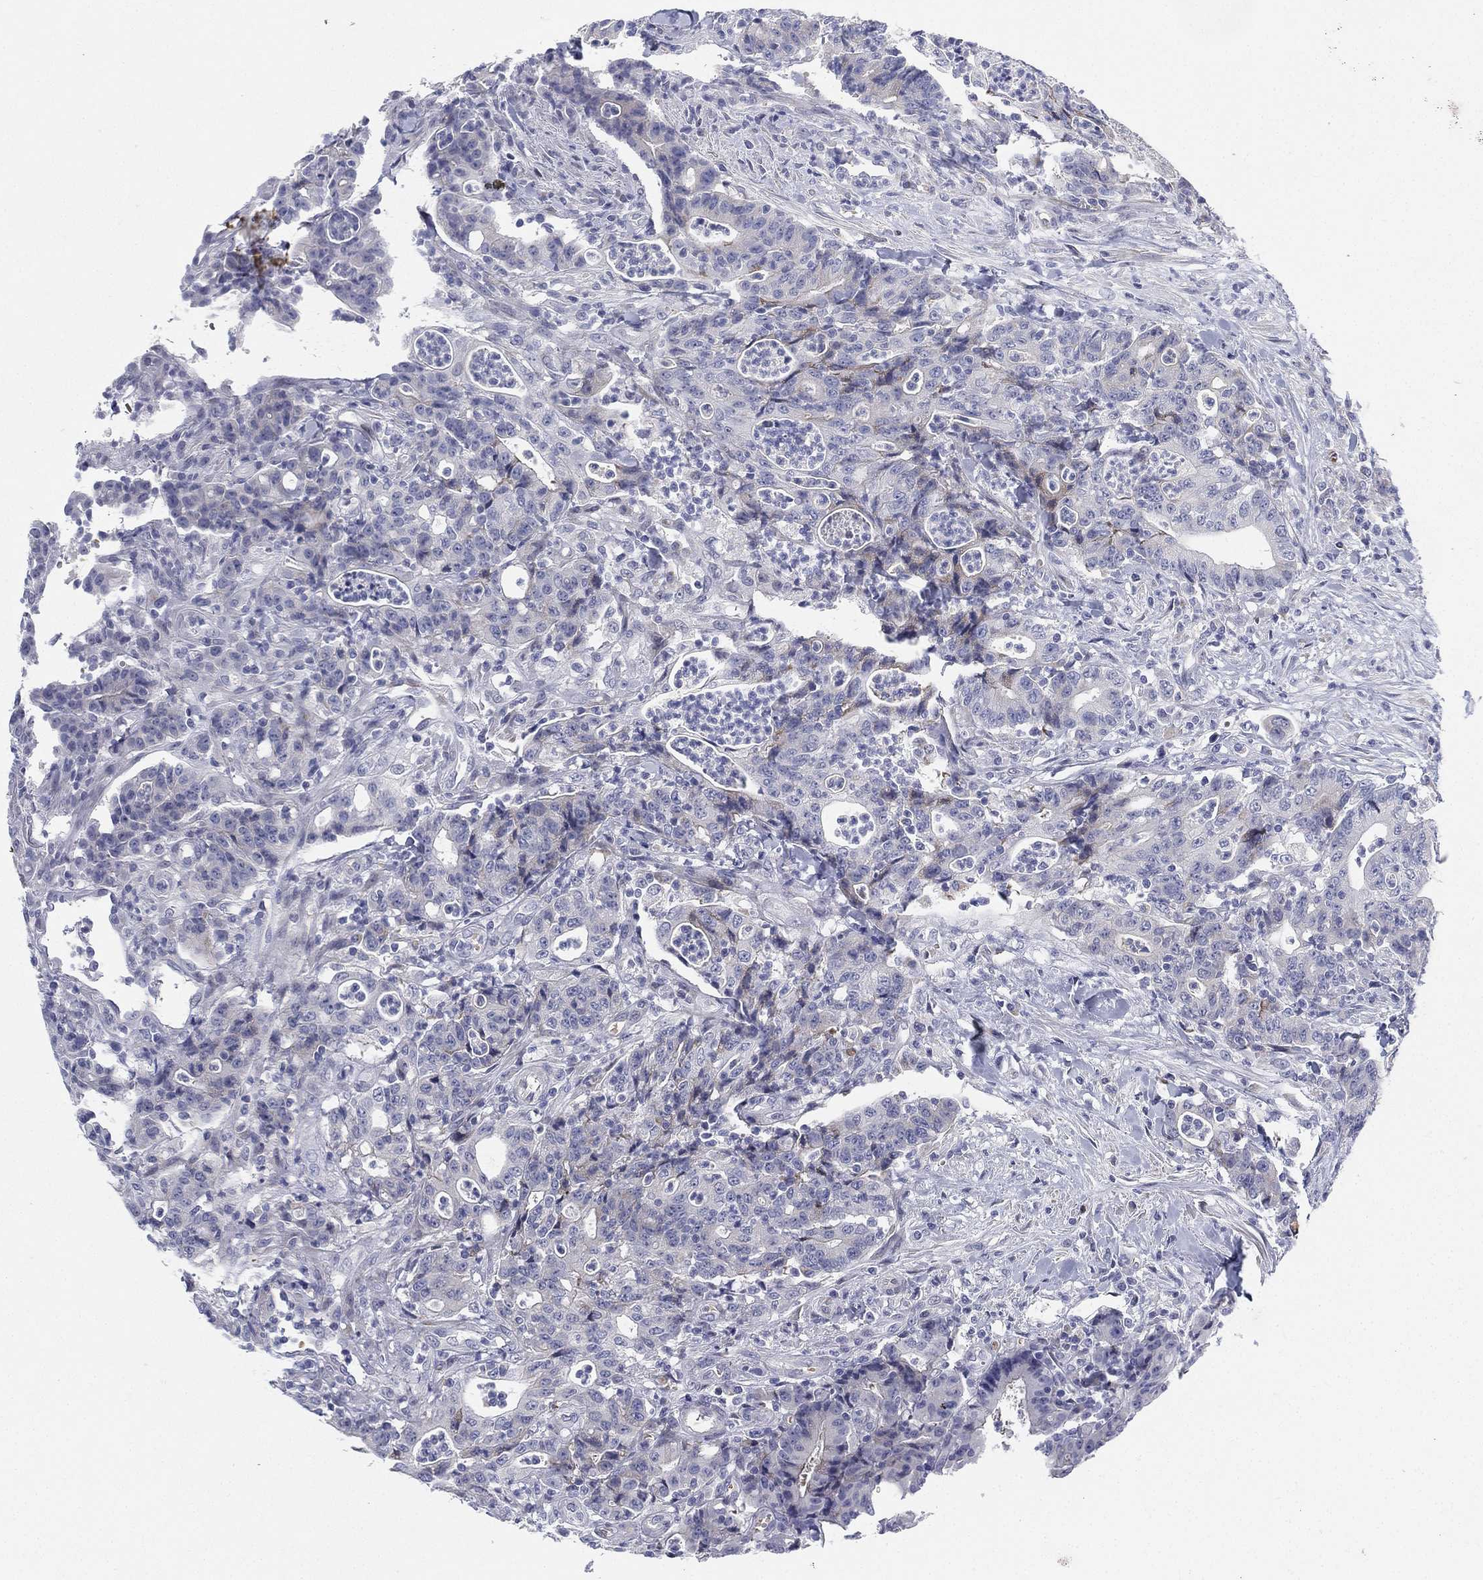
{"staining": {"intensity": "negative", "quantity": "none", "location": "none"}, "tissue": "colorectal cancer", "cell_type": "Tumor cells", "image_type": "cancer", "snomed": [{"axis": "morphology", "description": "Adenocarcinoma, NOS"}, {"axis": "topography", "description": "Colon"}], "caption": "Tumor cells are negative for brown protein staining in adenocarcinoma (colorectal). (Immunohistochemistry (ihc), brightfield microscopy, high magnification).", "gene": "HEATR4", "patient": {"sex": "male", "age": 70}}